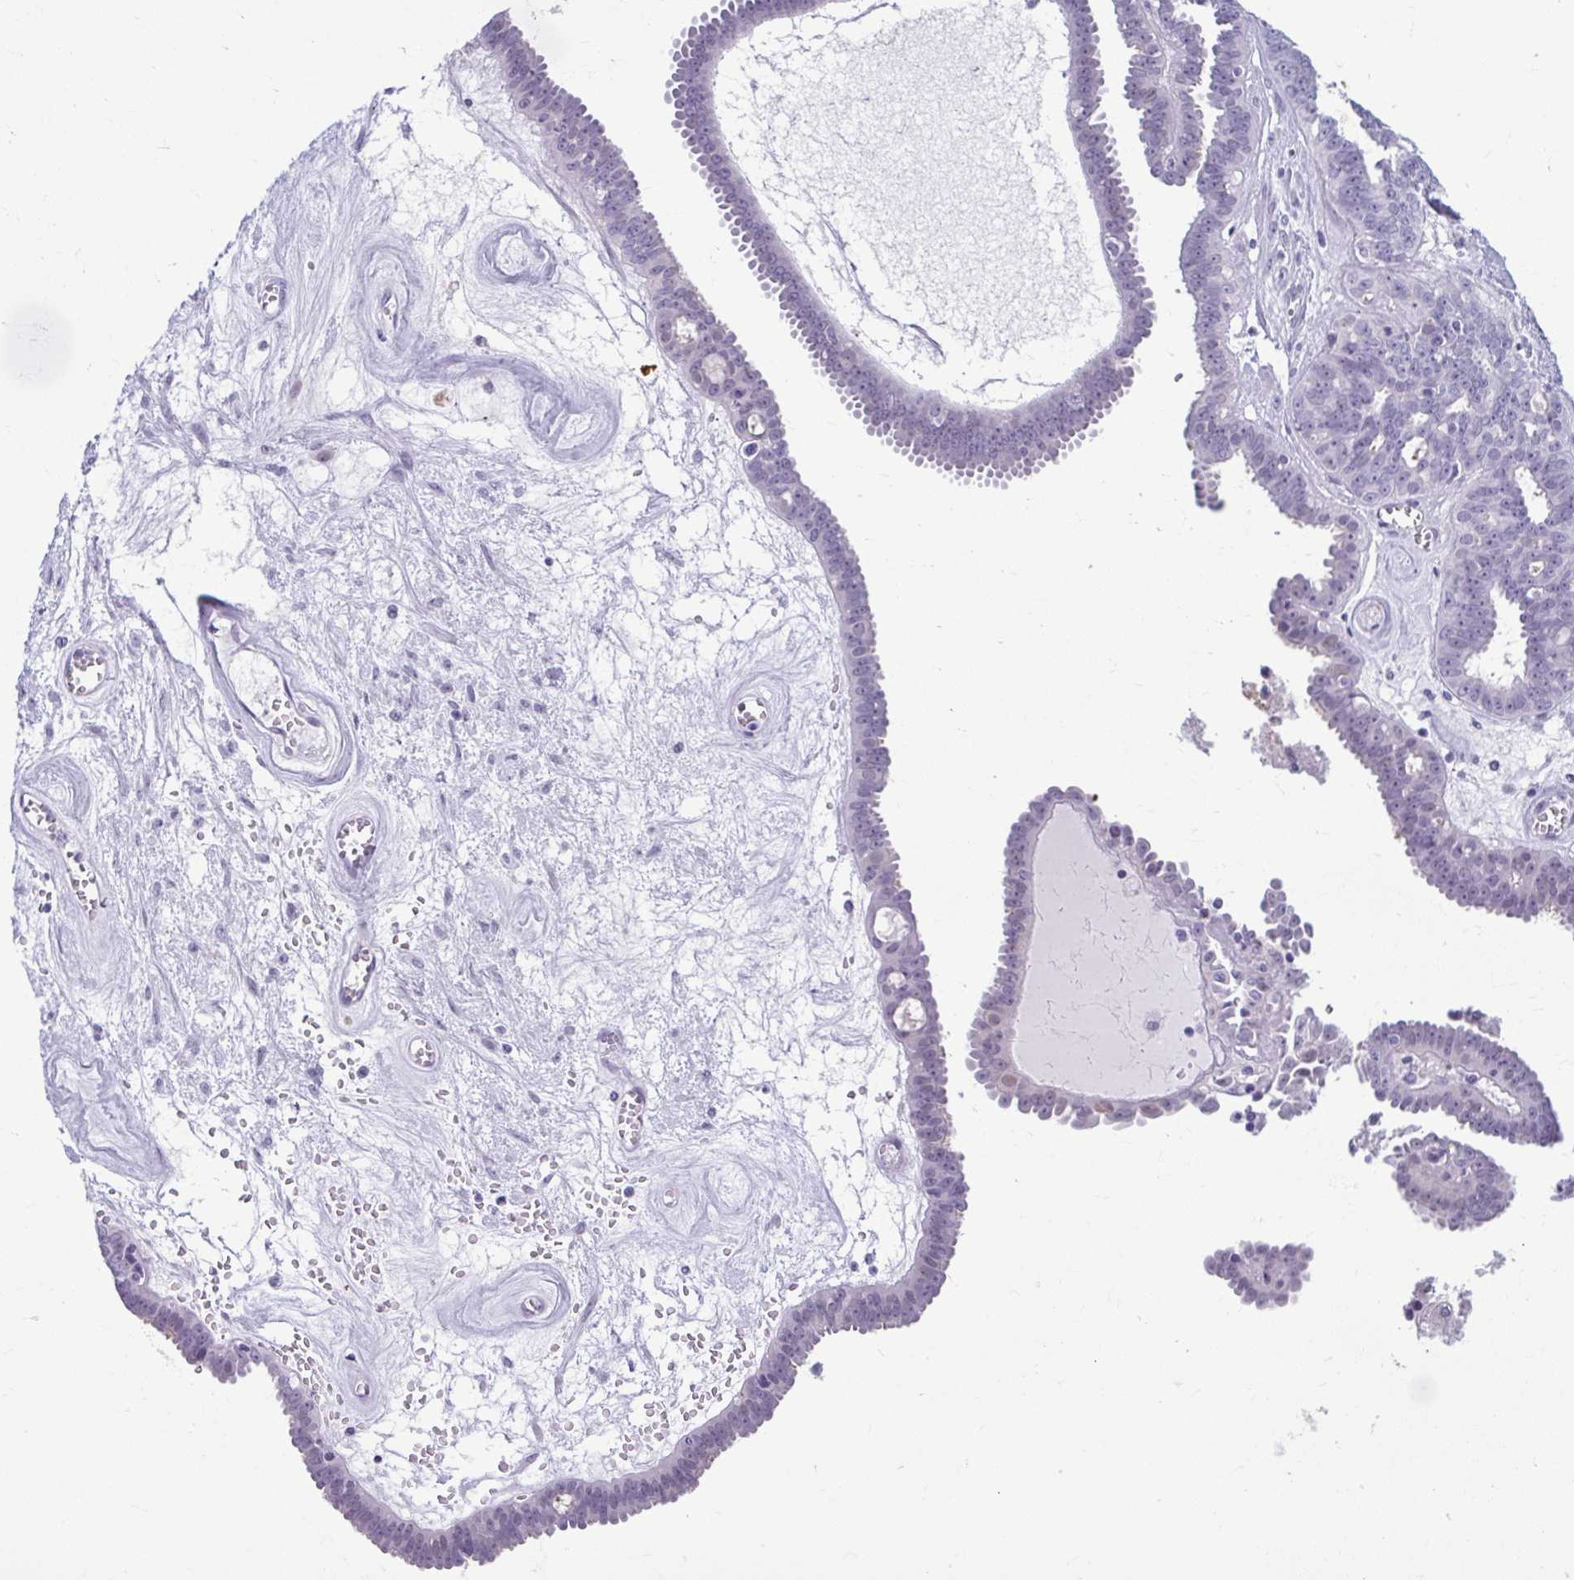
{"staining": {"intensity": "negative", "quantity": "none", "location": "none"}, "tissue": "ovarian cancer", "cell_type": "Tumor cells", "image_type": "cancer", "snomed": [{"axis": "morphology", "description": "Cystadenocarcinoma, serous, NOS"}, {"axis": "topography", "description": "Ovary"}], "caption": "The image displays no significant positivity in tumor cells of ovarian cancer (serous cystadenocarcinoma). The staining is performed using DAB (3,3'-diaminobenzidine) brown chromogen with nuclei counter-stained in using hematoxylin.", "gene": "SERPINI1", "patient": {"sex": "female", "age": 71}}